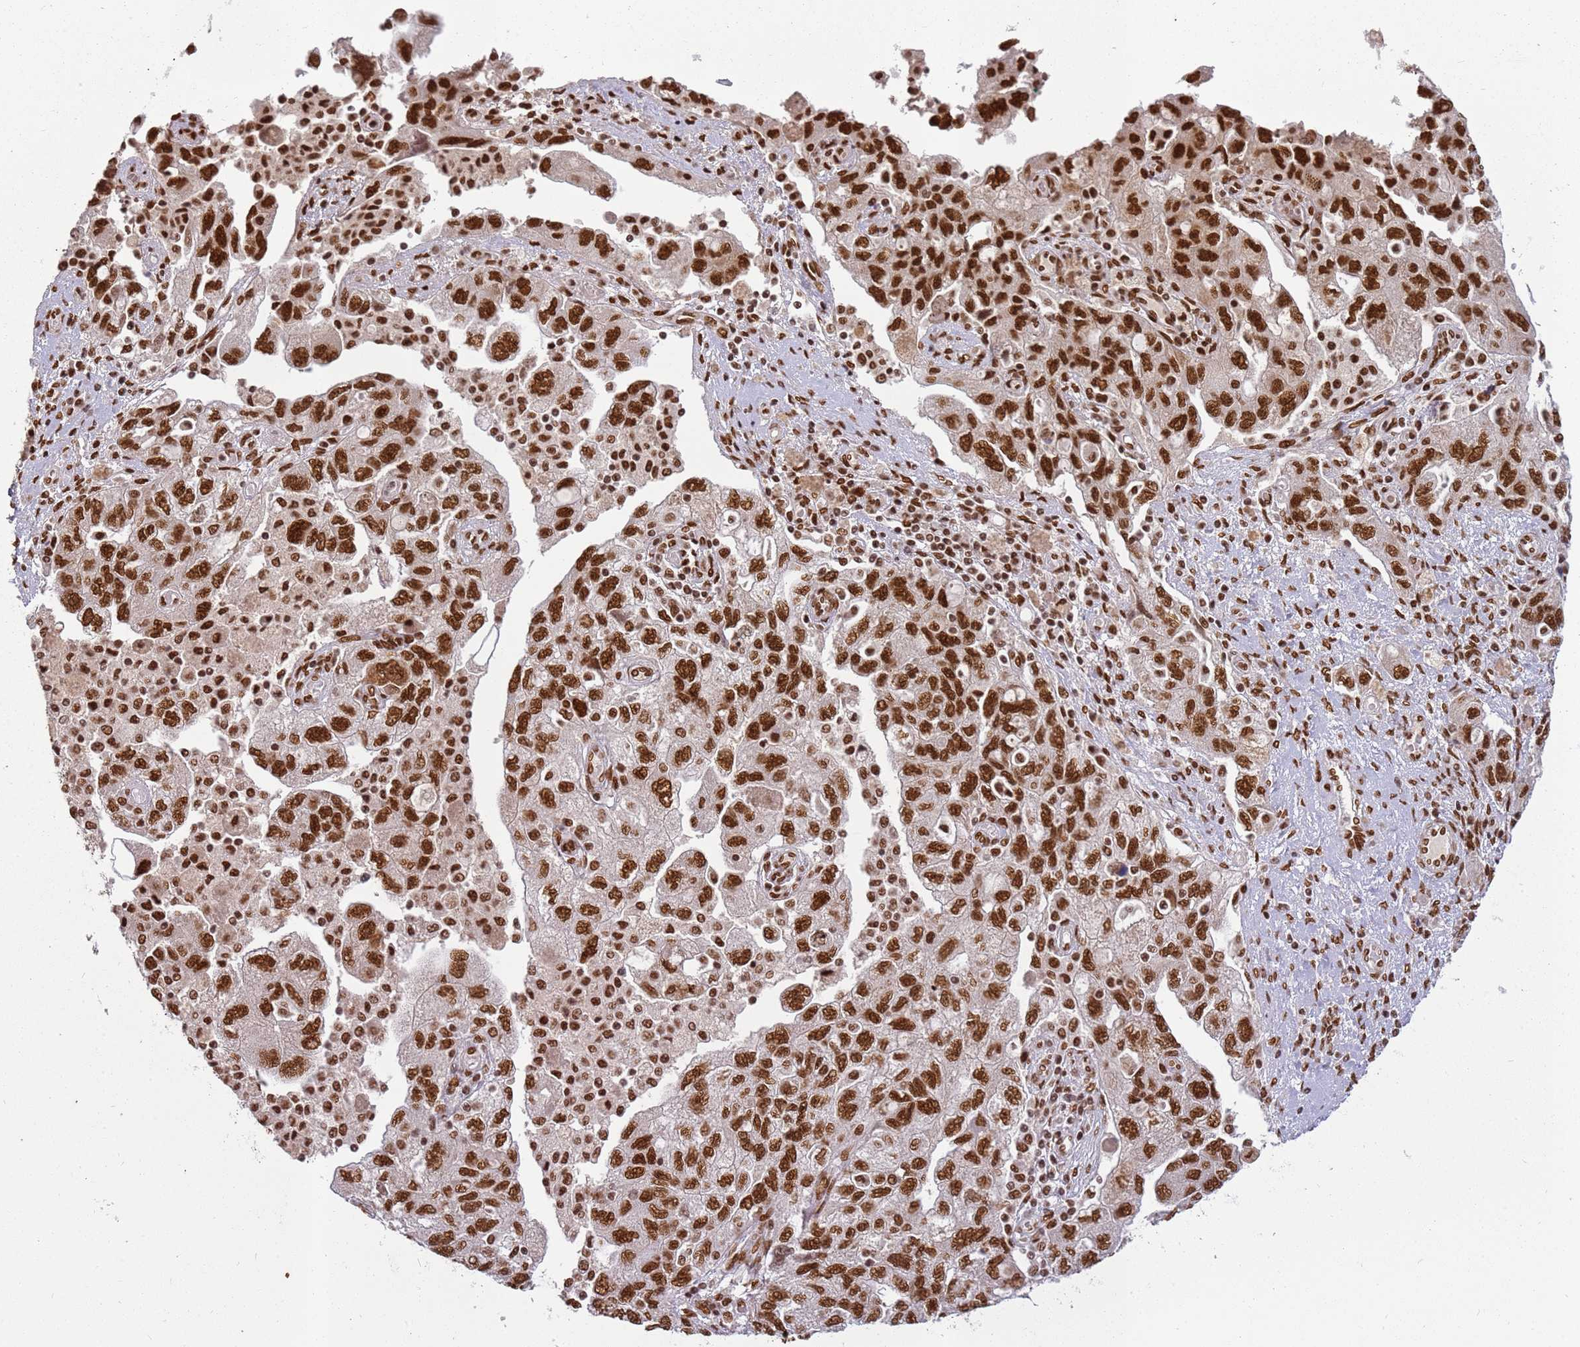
{"staining": {"intensity": "strong", "quantity": ">75%", "location": "nuclear"}, "tissue": "ovarian cancer", "cell_type": "Tumor cells", "image_type": "cancer", "snomed": [{"axis": "morphology", "description": "Carcinoma, NOS"}, {"axis": "morphology", "description": "Cystadenocarcinoma, serous, NOS"}, {"axis": "topography", "description": "Ovary"}], "caption": "Human ovarian cancer (serous cystadenocarcinoma) stained with a brown dye reveals strong nuclear positive staining in approximately >75% of tumor cells.", "gene": "TENT4A", "patient": {"sex": "female", "age": 69}}